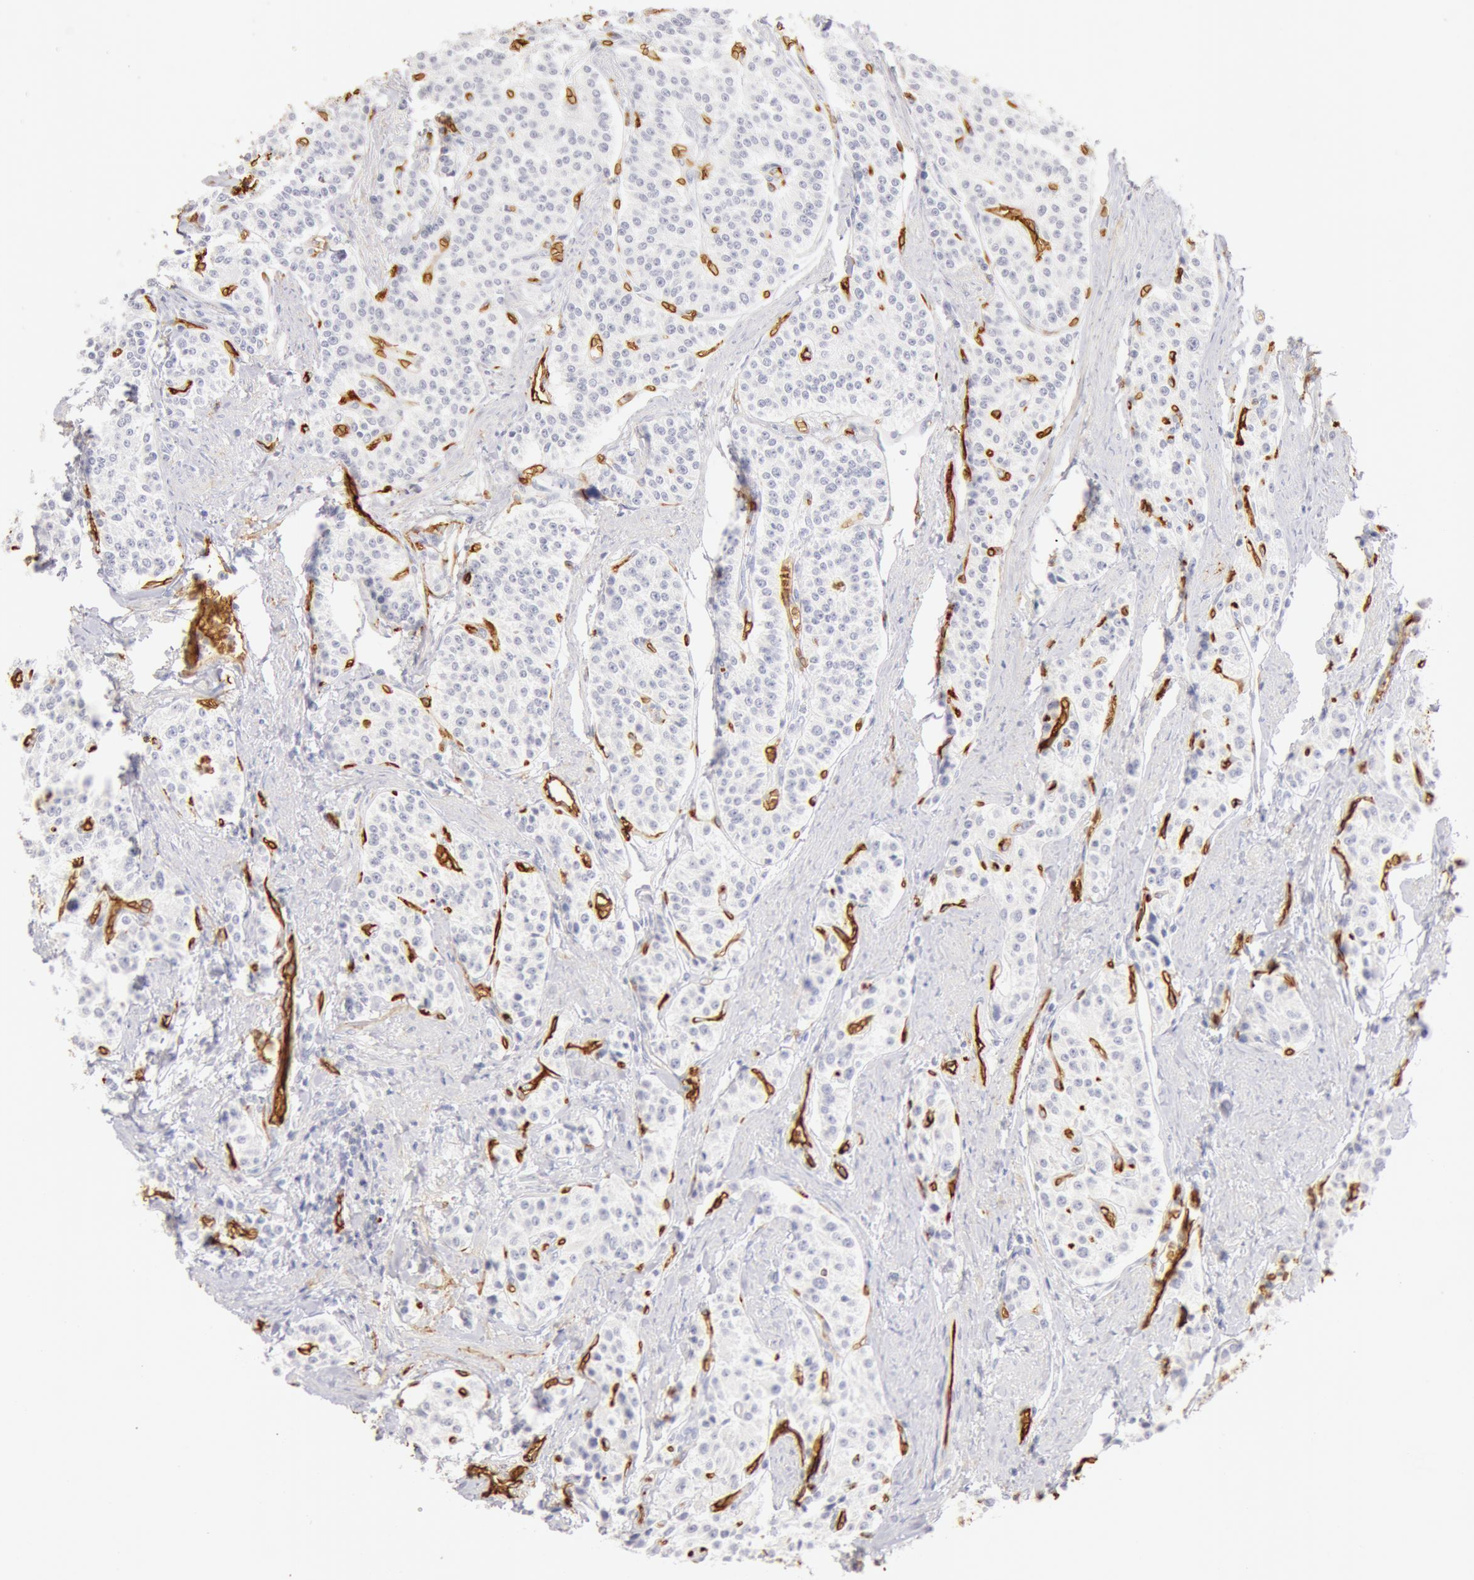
{"staining": {"intensity": "negative", "quantity": "none", "location": "none"}, "tissue": "carcinoid", "cell_type": "Tumor cells", "image_type": "cancer", "snomed": [{"axis": "morphology", "description": "Carcinoid, malignant, NOS"}, {"axis": "topography", "description": "Stomach"}], "caption": "Photomicrograph shows no significant protein positivity in tumor cells of malignant carcinoid.", "gene": "AQP1", "patient": {"sex": "female", "age": 76}}